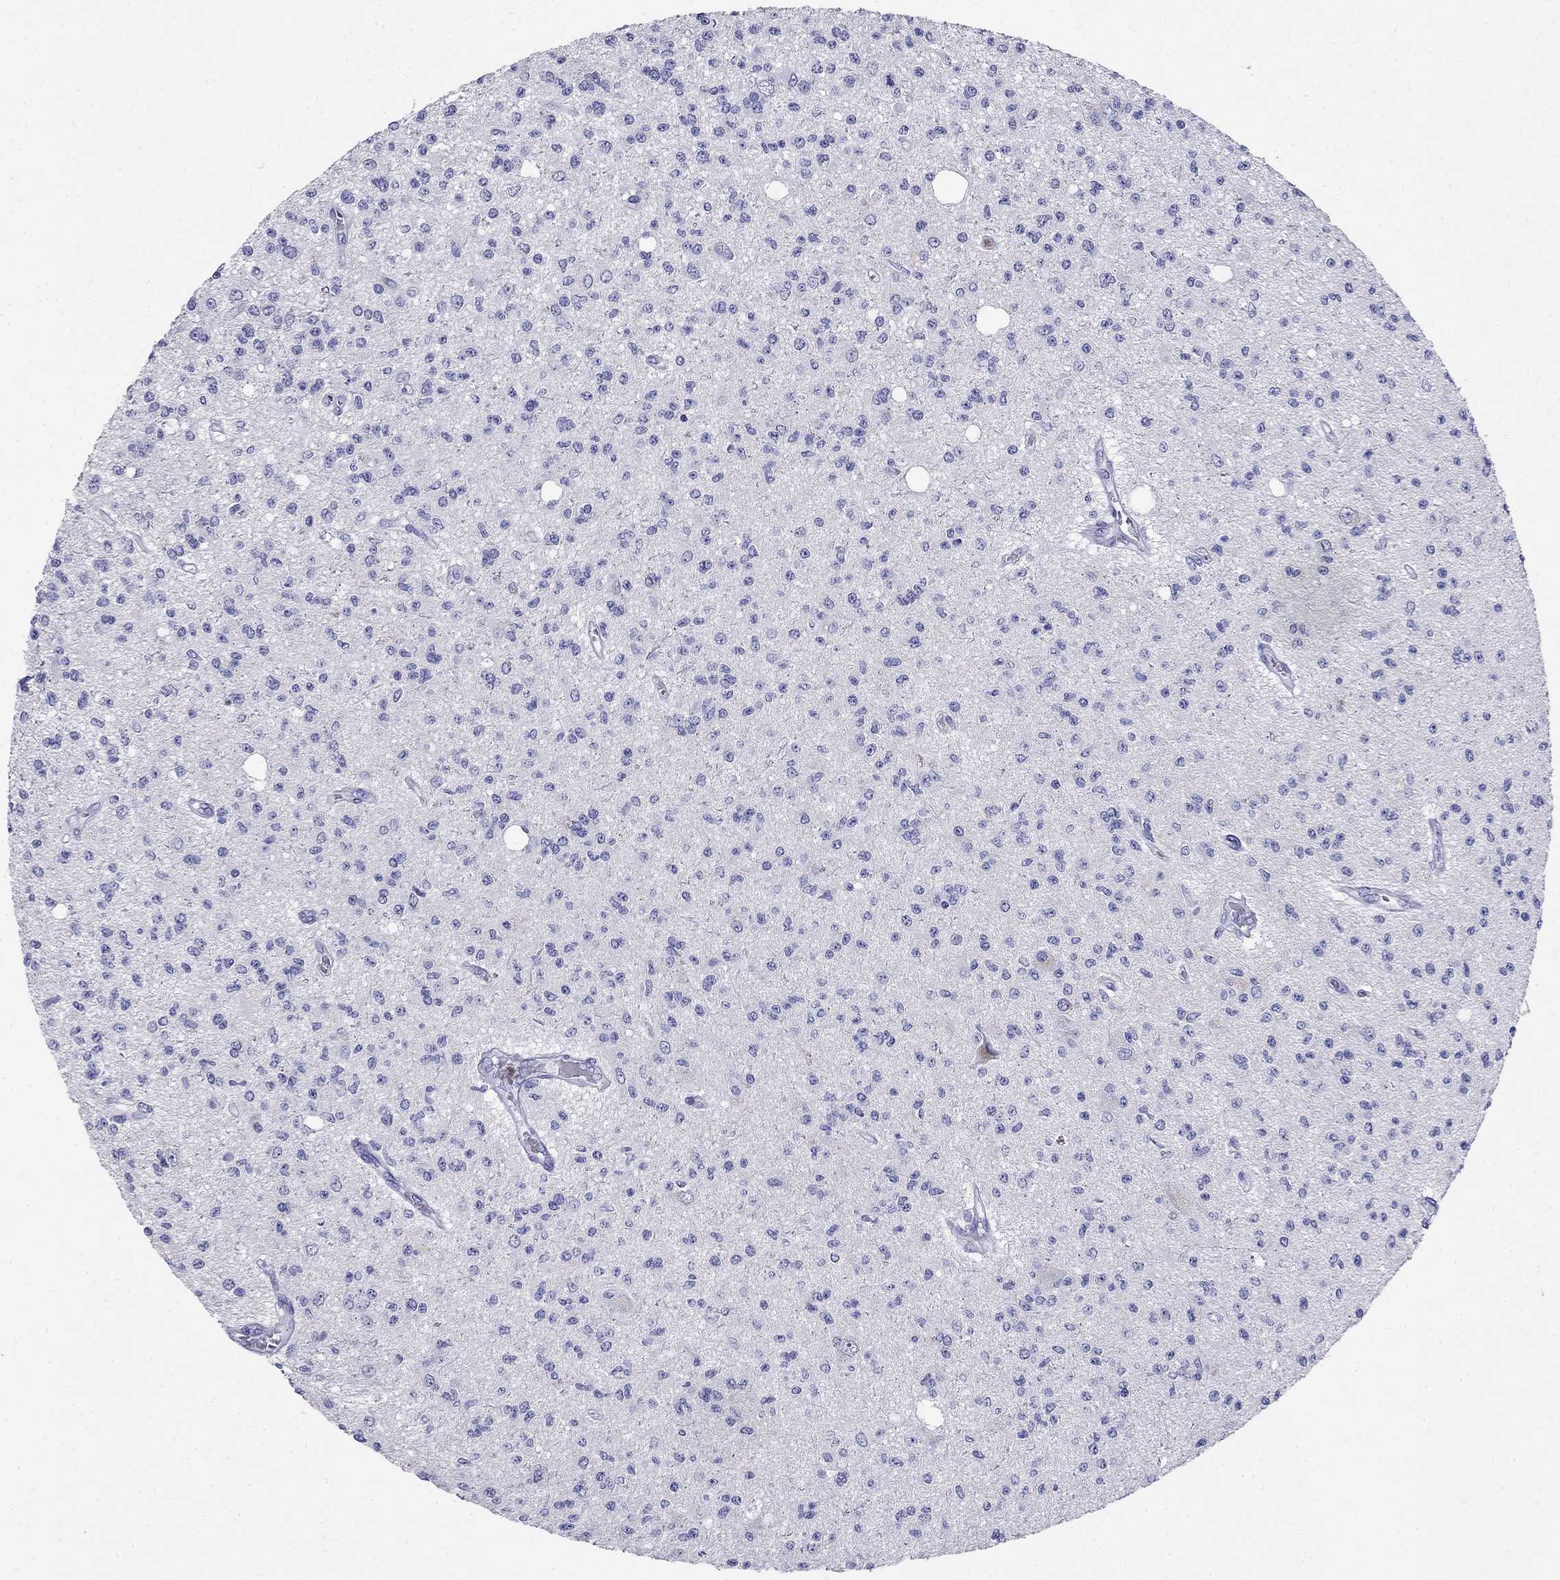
{"staining": {"intensity": "negative", "quantity": "none", "location": "none"}, "tissue": "glioma", "cell_type": "Tumor cells", "image_type": "cancer", "snomed": [{"axis": "morphology", "description": "Glioma, malignant, Low grade"}, {"axis": "topography", "description": "Brain"}], "caption": "IHC of human glioma reveals no staining in tumor cells.", "gene": "PPP1R36", "patient": {"sex": "male", "age": 67}}